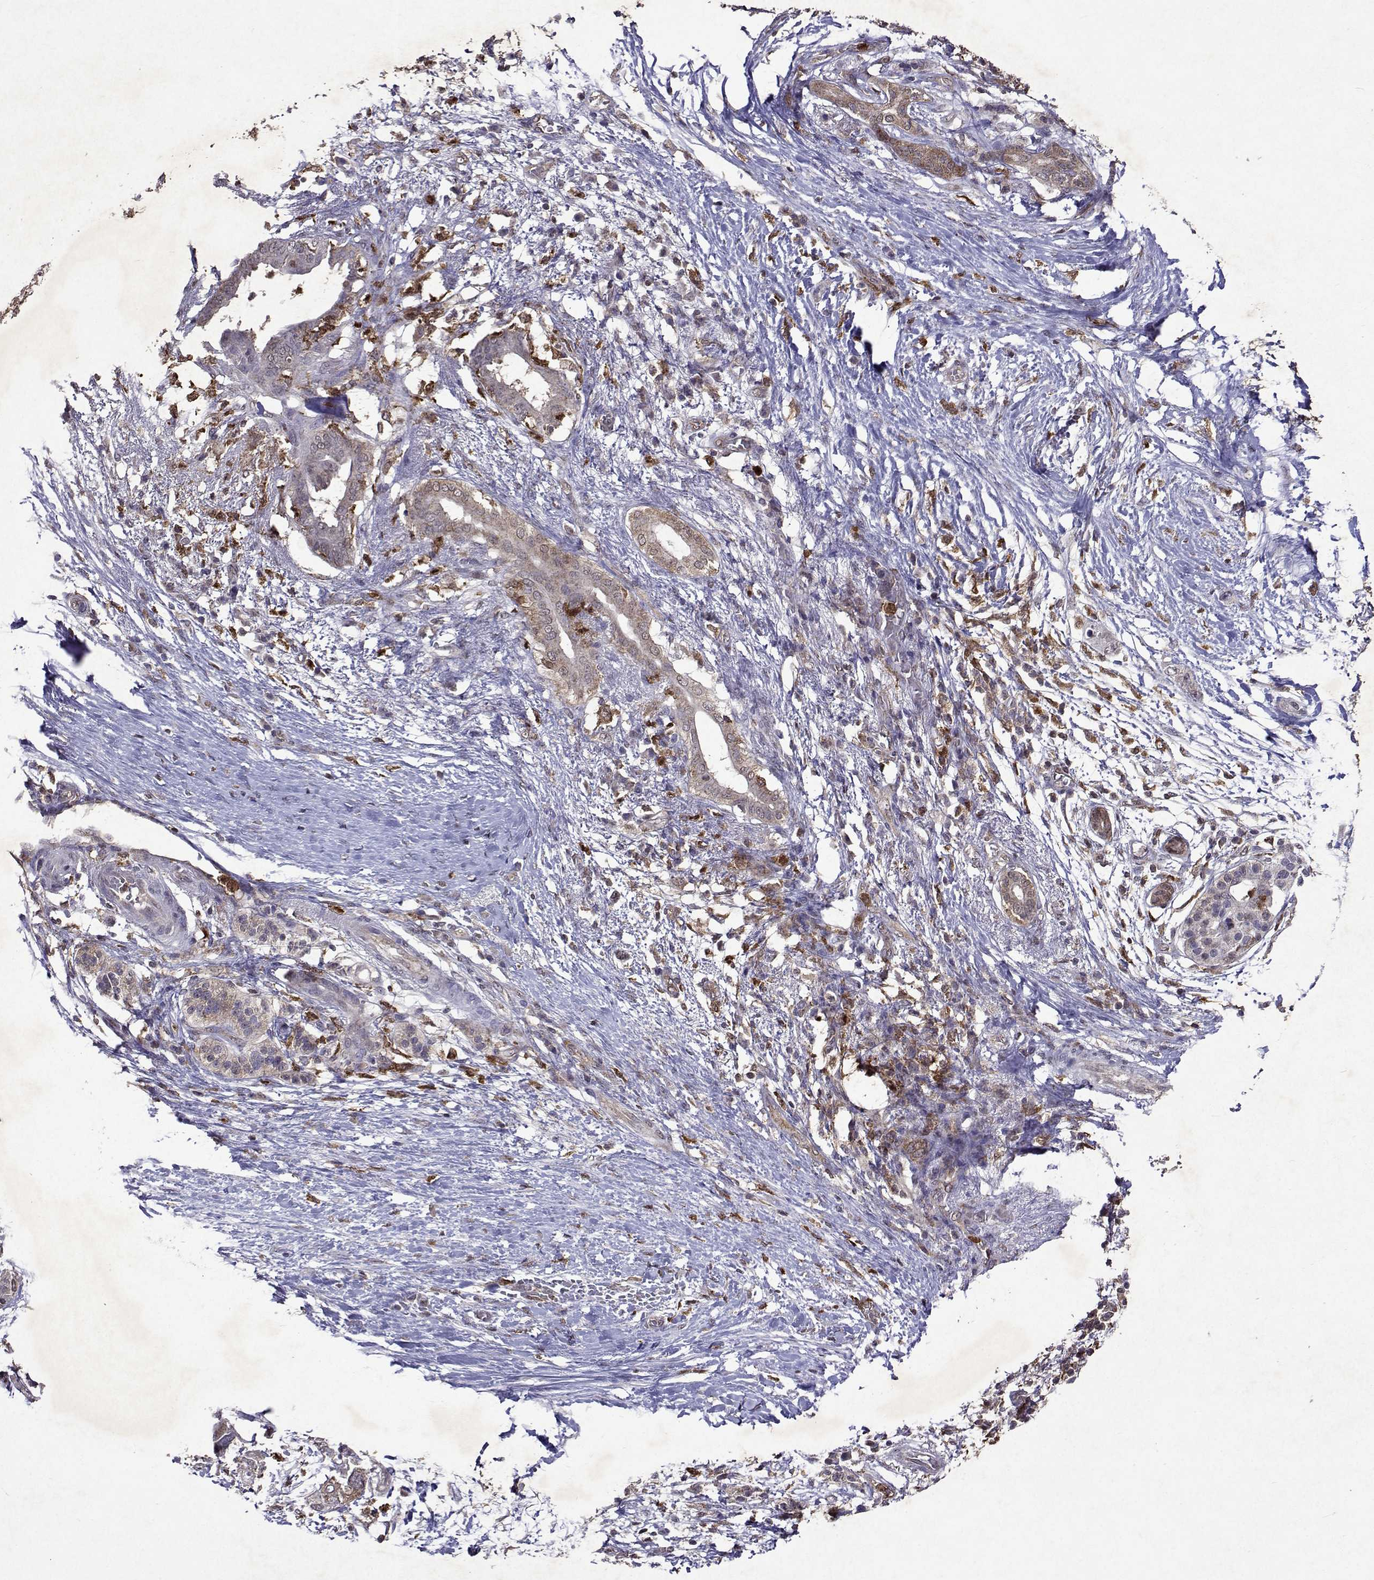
{"staining": {"intensity": "negative", "quantity": "none", "location": "none"}, "tissue": "pancreatic cancer", "cell_type": "Tumor cells", "image_type": "cancer", "snomed": [{"axis": "morphology", "description": "Adenocarcinoma, NOS"}, {"axis": "topography", "description": "Pancreas"}], "caption": "Pancreatic cancer was stained to show a protein in brown. There is no significant positivity in tumor cells.", "gene": "APAF1", "patient": {"sex": "female", "age": 72}}